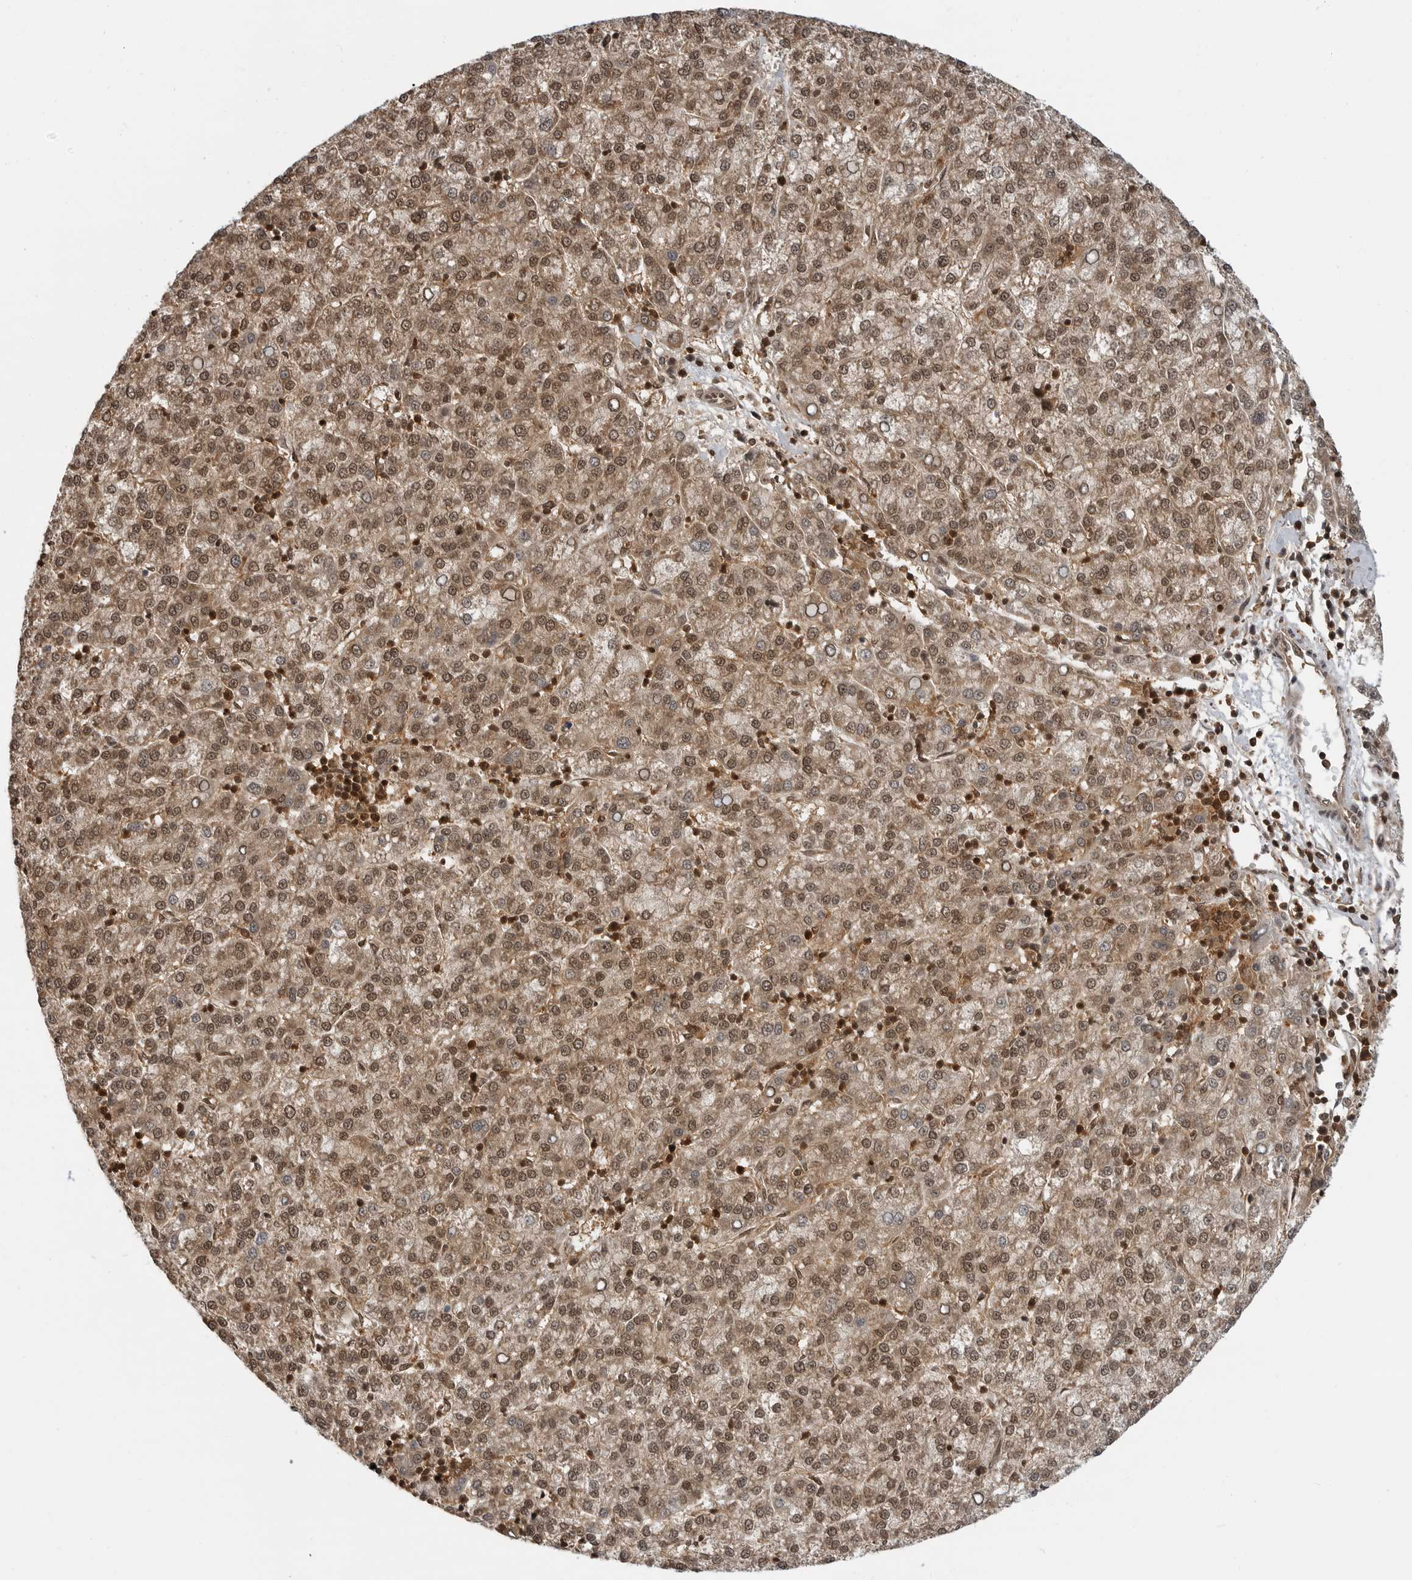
{"staining": {"intensity": "moderate", "quantity": ">75%", "location": "cytoplasmic/membranous,nuclear"}, "tissue": "liver cancer", "cell_type": "Tumor cells", "image_type": "cancer", "snomed": [{"axis": "morphology", "description": "Carcinoma, Hepatocellular, NOS"}, {"axis": "topography", "description": "Liver"}], "caption": "DAB (3,3'-diaminobenzidine) immunohistochemical staining of human liver cancer exhibits moderate cytoplasmic/membranous and nuclear protein expression in approximately >75% of tumor cells. The staining was performed using DAB, with brown indicating positive protein expression. Nuclei are stained blue with hematoxylin.", "gene": "SZRD1", "patient": {"sex": "female", "age": 58}}